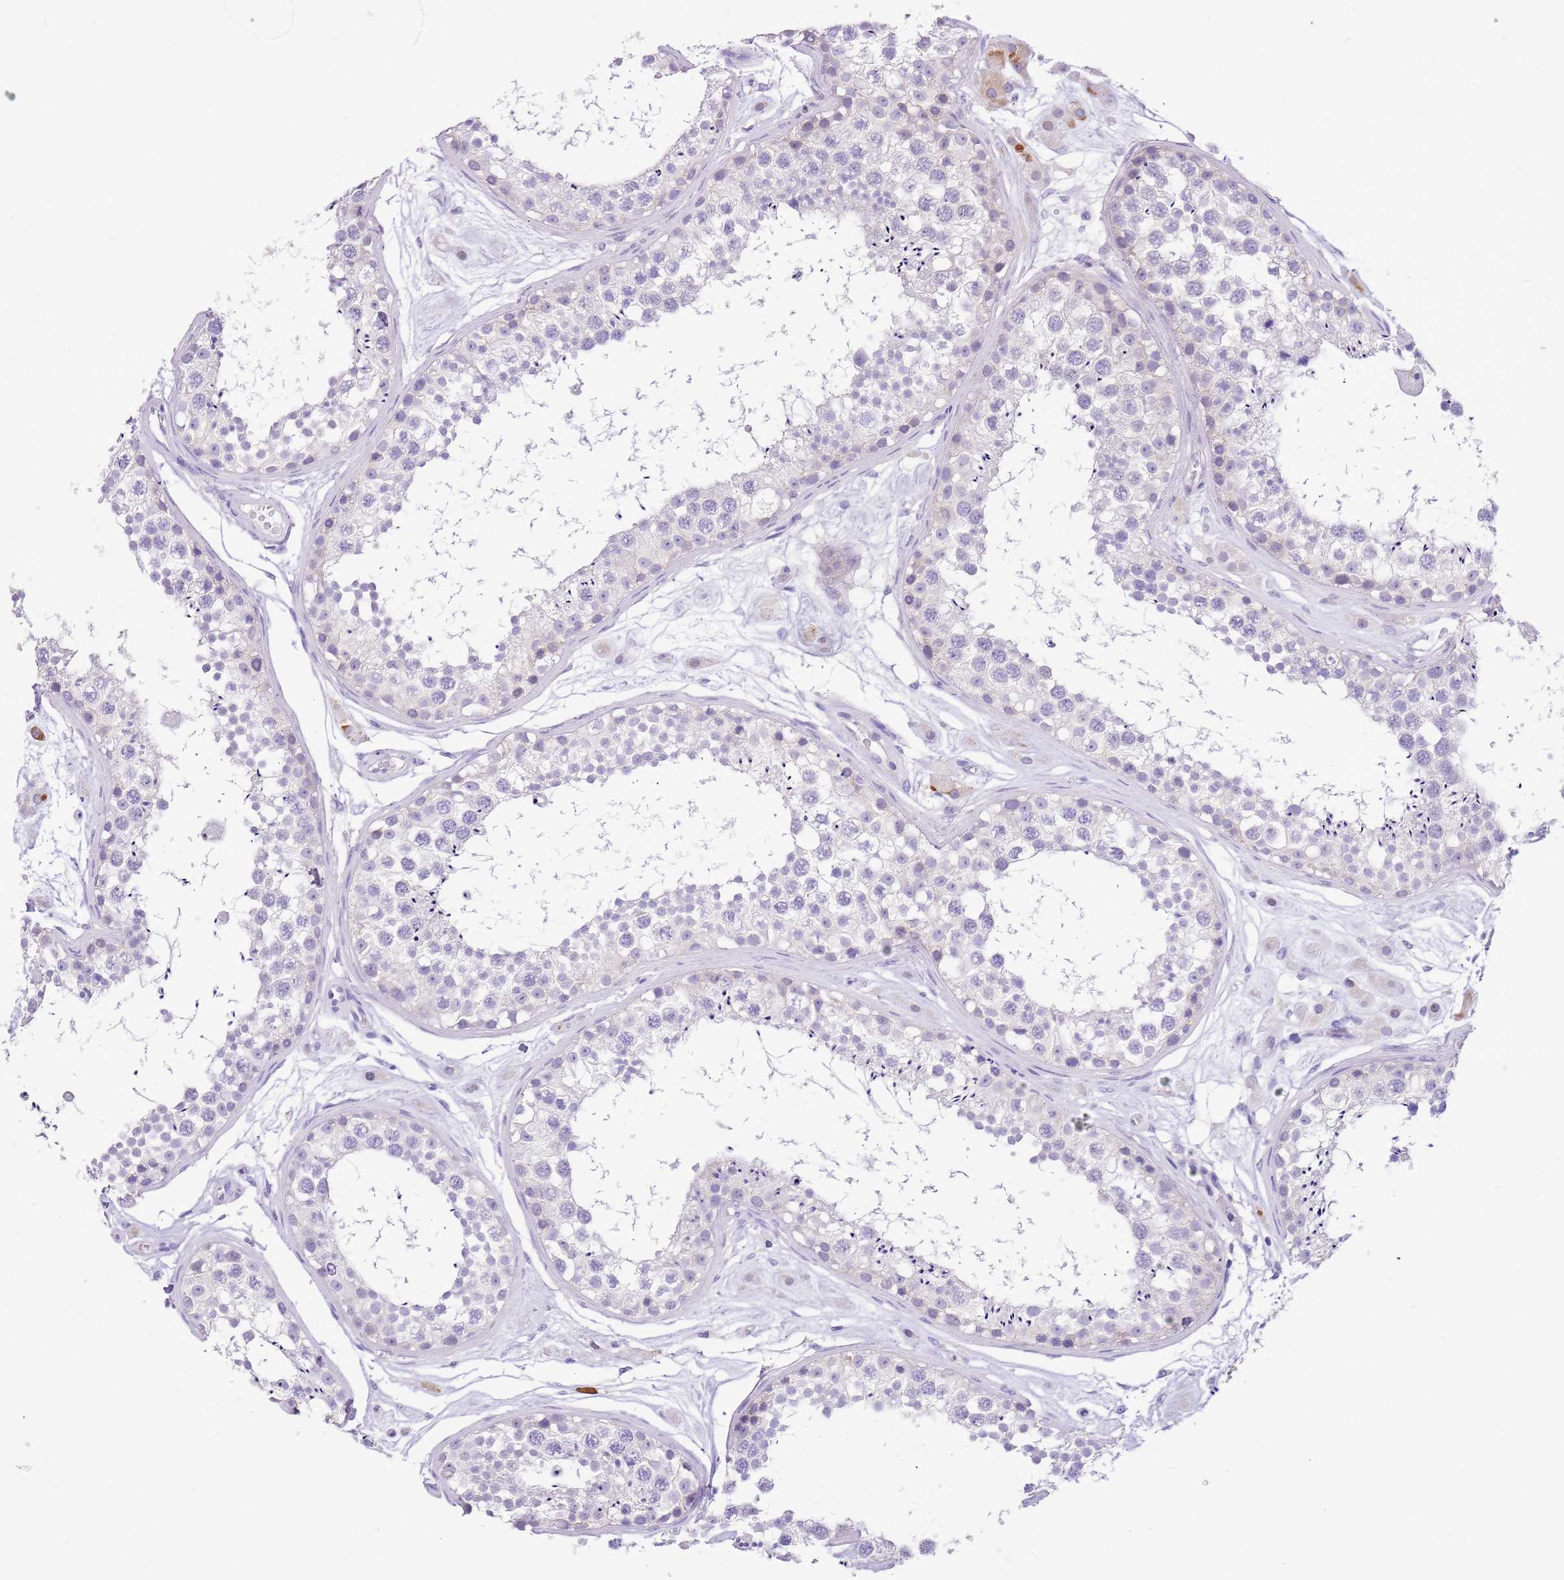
{"staining": {"intensity": "negative", "quantity": "none", "location": "none"}, "tissue": "testis", "cell_type": "Cells in seminiferous ducts", "image_type": "normal", "snomed": [{"axis": "morphology", "description": "Normal tissue, NOS"}, {"axis": "topography", "description": "Testis"}], "caption": "Immunohistochemistry (IHC) histopathology image of unremarkable human testis stained for a protein (brown), which shows no positivity in cells in seminiferous ducts. (DAB IHC, high magnification).", "gene": "R3HDM4", "patient": {"sex": "male", "age": 25}}